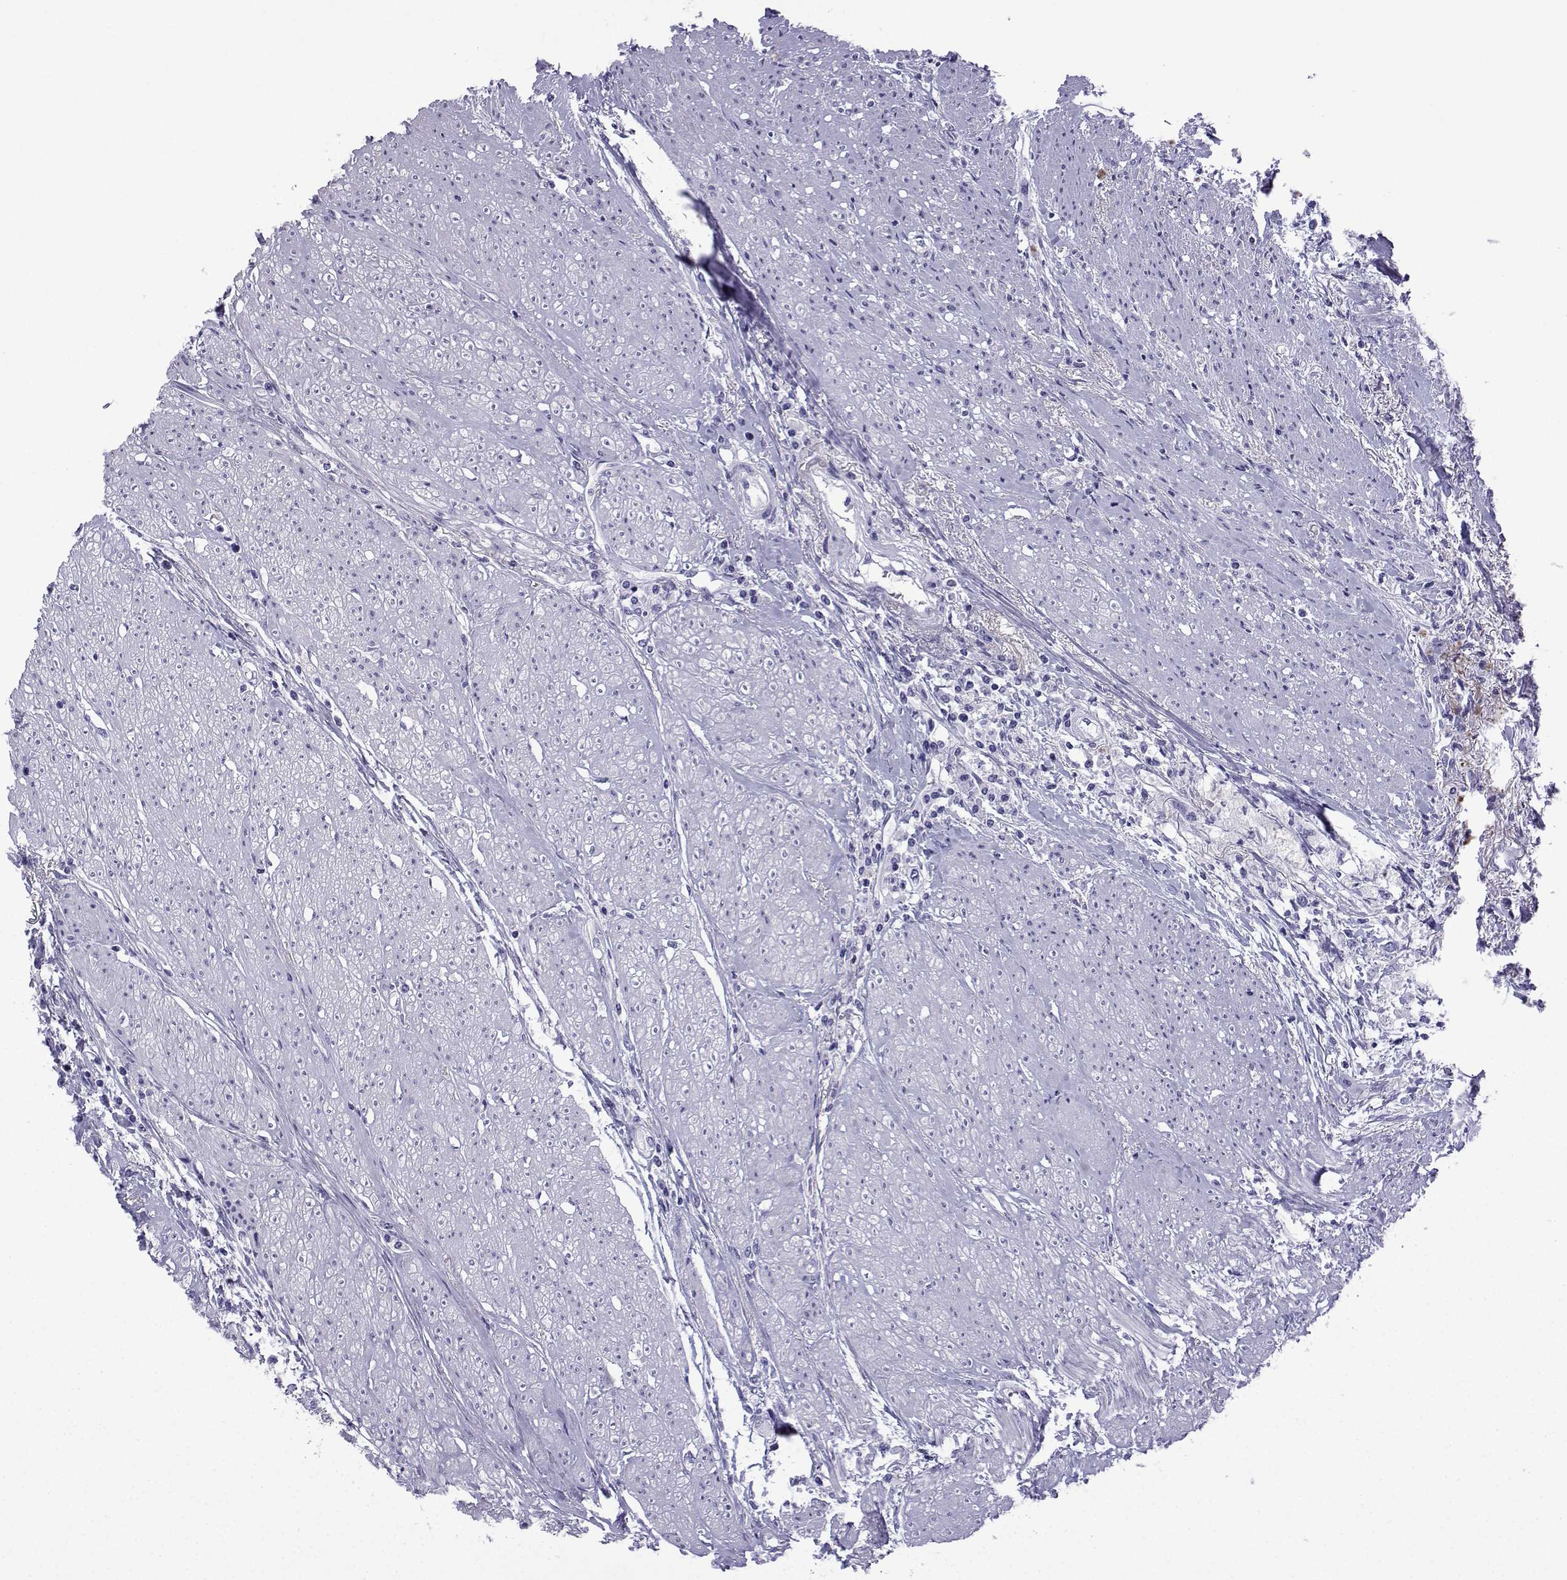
{"staining": {"intensity": "negative", "quantity": "none", "location": "none"}, "tissue": "colorectal cancer", "cell_type": "Tumor cells", "image_type": "cancer", "snomed": [{"axis": "morphology", "description": "Adenocarcinoma, NOS"}, {"axis": "topography", "description": "Rectum"}], "caption": "An immunohistochemistry (IHC) photomicrograph of adenocarcinoma (colorectal) is shown. There is no staining in tumor cells of adenocarcinoma (colorectal).", "gene": "TRIM46", "patient": {"sex": "male", "age": 59}}